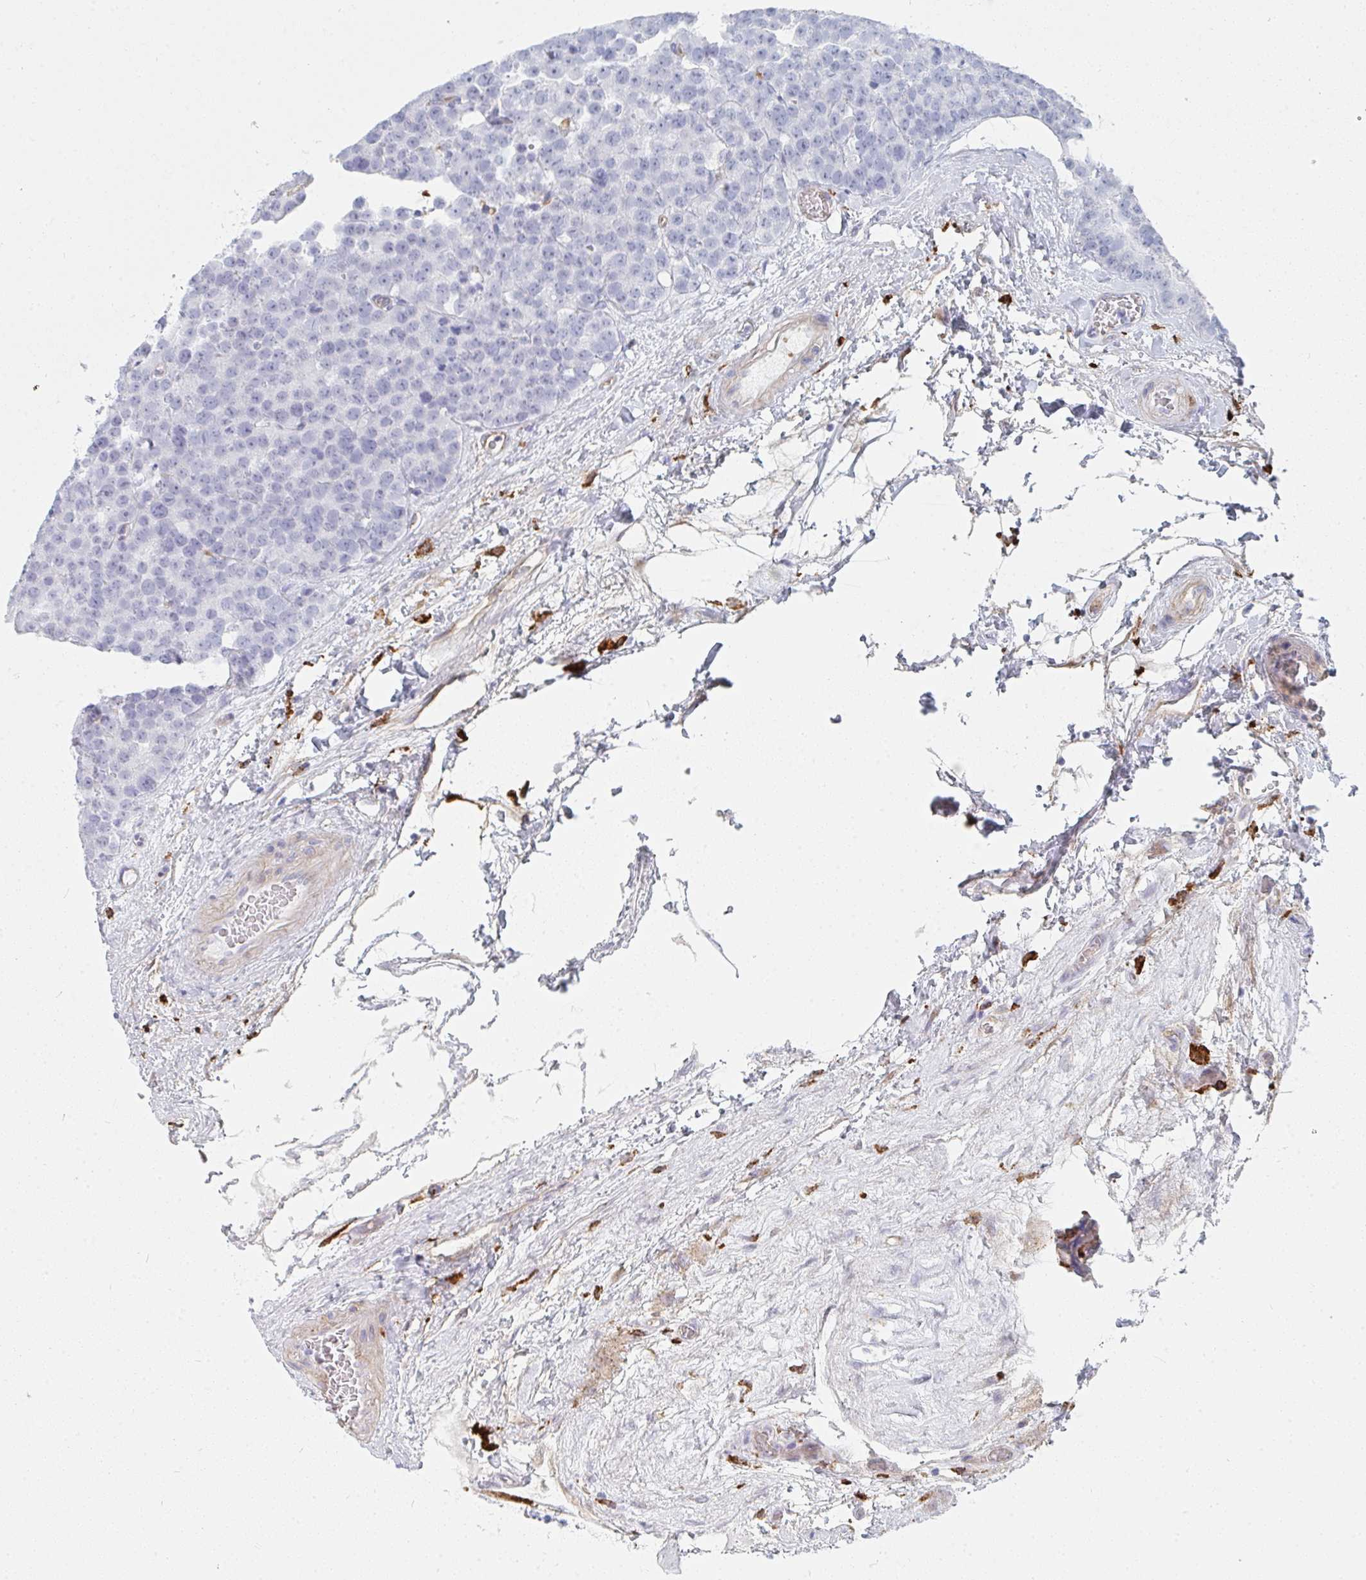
{"staining": {"intensity": "negative", "quantity": "none", "location": "none"}, "tissue": "testis cancer", "cell_type": "Tumor cells", "image_type": "cancer", "snomed": [{"axis": "morphology", "description": "Seminoma, NOS"}, {"axis": "topography", "description": "Testis"}], "caption": "This histopathology image is of seminoma (testis) stained with immunohistochemistry (IHC) to label a protein in brown with the nuclei are counter-stained blue. There is no positivity in tumor cells.", "gene": "DAB2", "patient": {"sex": "male", "age": 71}}